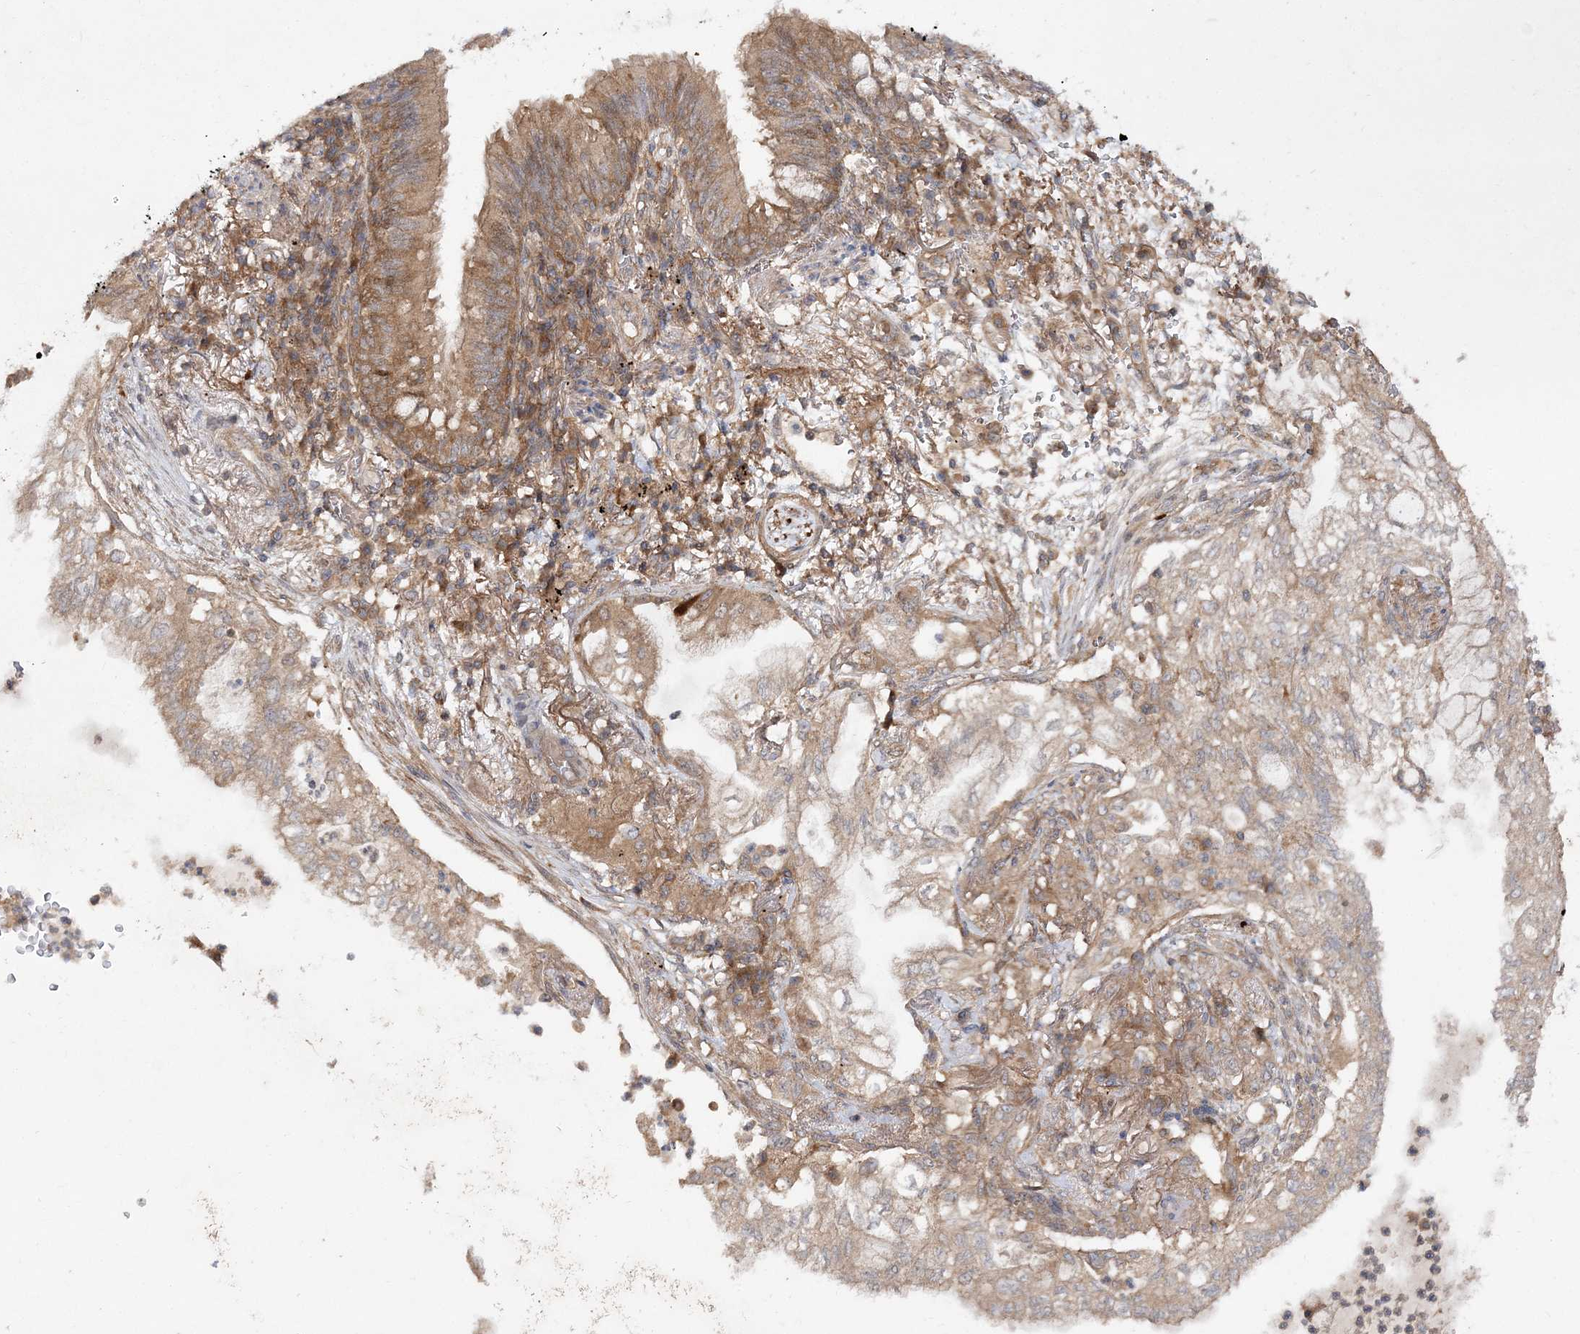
{"staining": {"intensity": "weak", "quantity": ">75%", "location": "cytoplasmic/membranous"}, "tissue": "lung cancer", "cell_type": "Tumor cells", "image_type": "cancer", "snomed": [{"axis": "morphology", "description": "Adenocarcinoma, NOS"}, {"axis": "topography", "description": "Lung"}], "caption": "This is a histology image of immunohistochemistry staining of lung cancer (adenocarcinoma), which shows weak expression in the cytoplasmic/membranous of tumor cells.", "gene": "TMEM9B", "patient": {"sex": "female", "age": 70}}